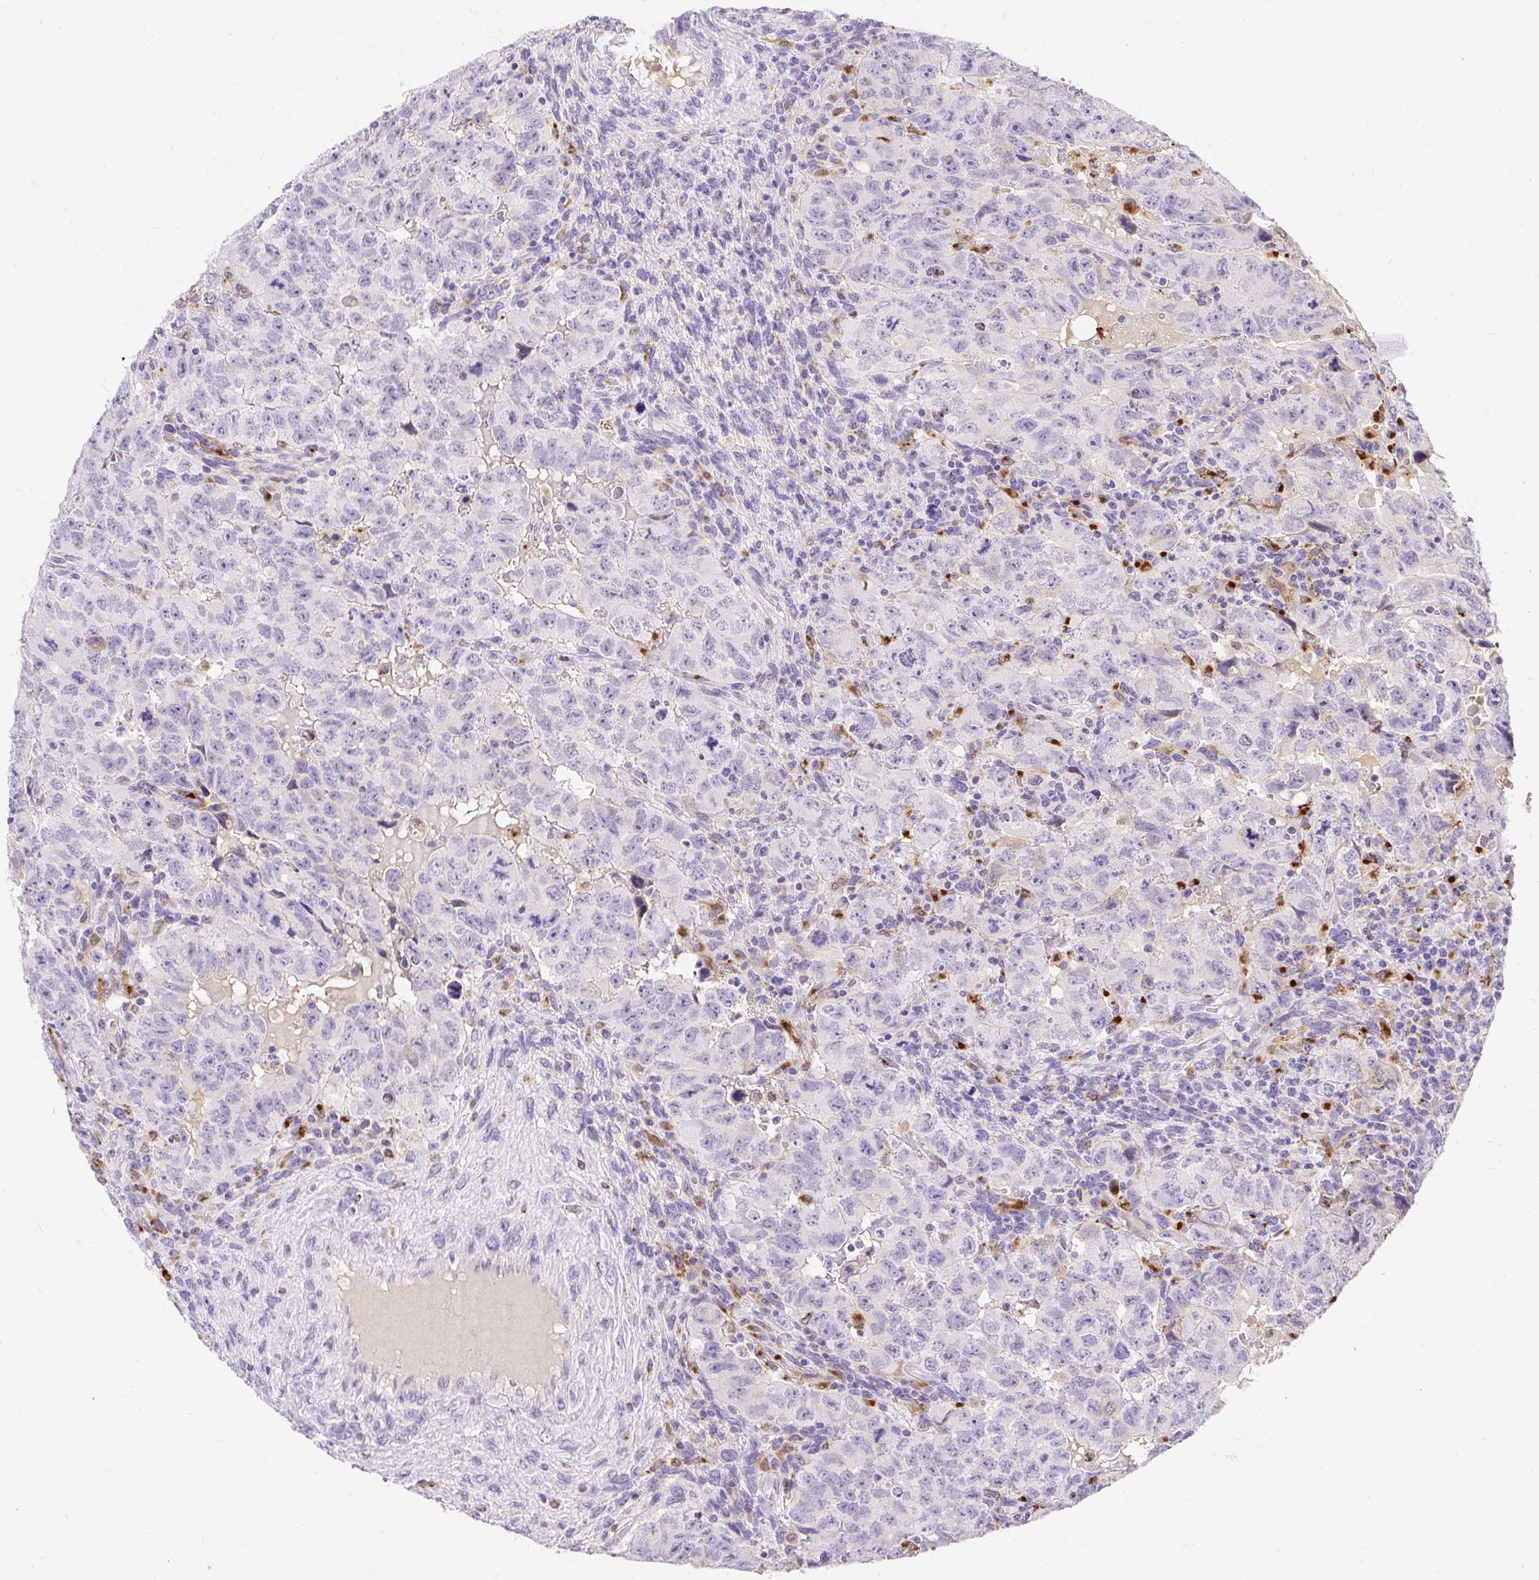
{"staining": {"intensity": "negative", "quantity": "none", "location": "none"}, "tissue": "testis cancer", "cell_type": "Tumor cells", "image_type": "cancer", "snomed": [{"axis": "morphology", "description": "Carcinoma, Embryonal, NOS"}, {"axis": "topography", "description": "Testis"}], "caption": "Immunohistochemistry histopathology image of human testis cancer stained for a protein (brown), which exhibits no staining in tumor cells. (Brightfield microscopy of DAB (3,3'-diaminobenzidine) immunohistochemistry (IHC) at high magnification).", "gene": "TMEM150C", "patient": {"sex": "male", "age": 24}}